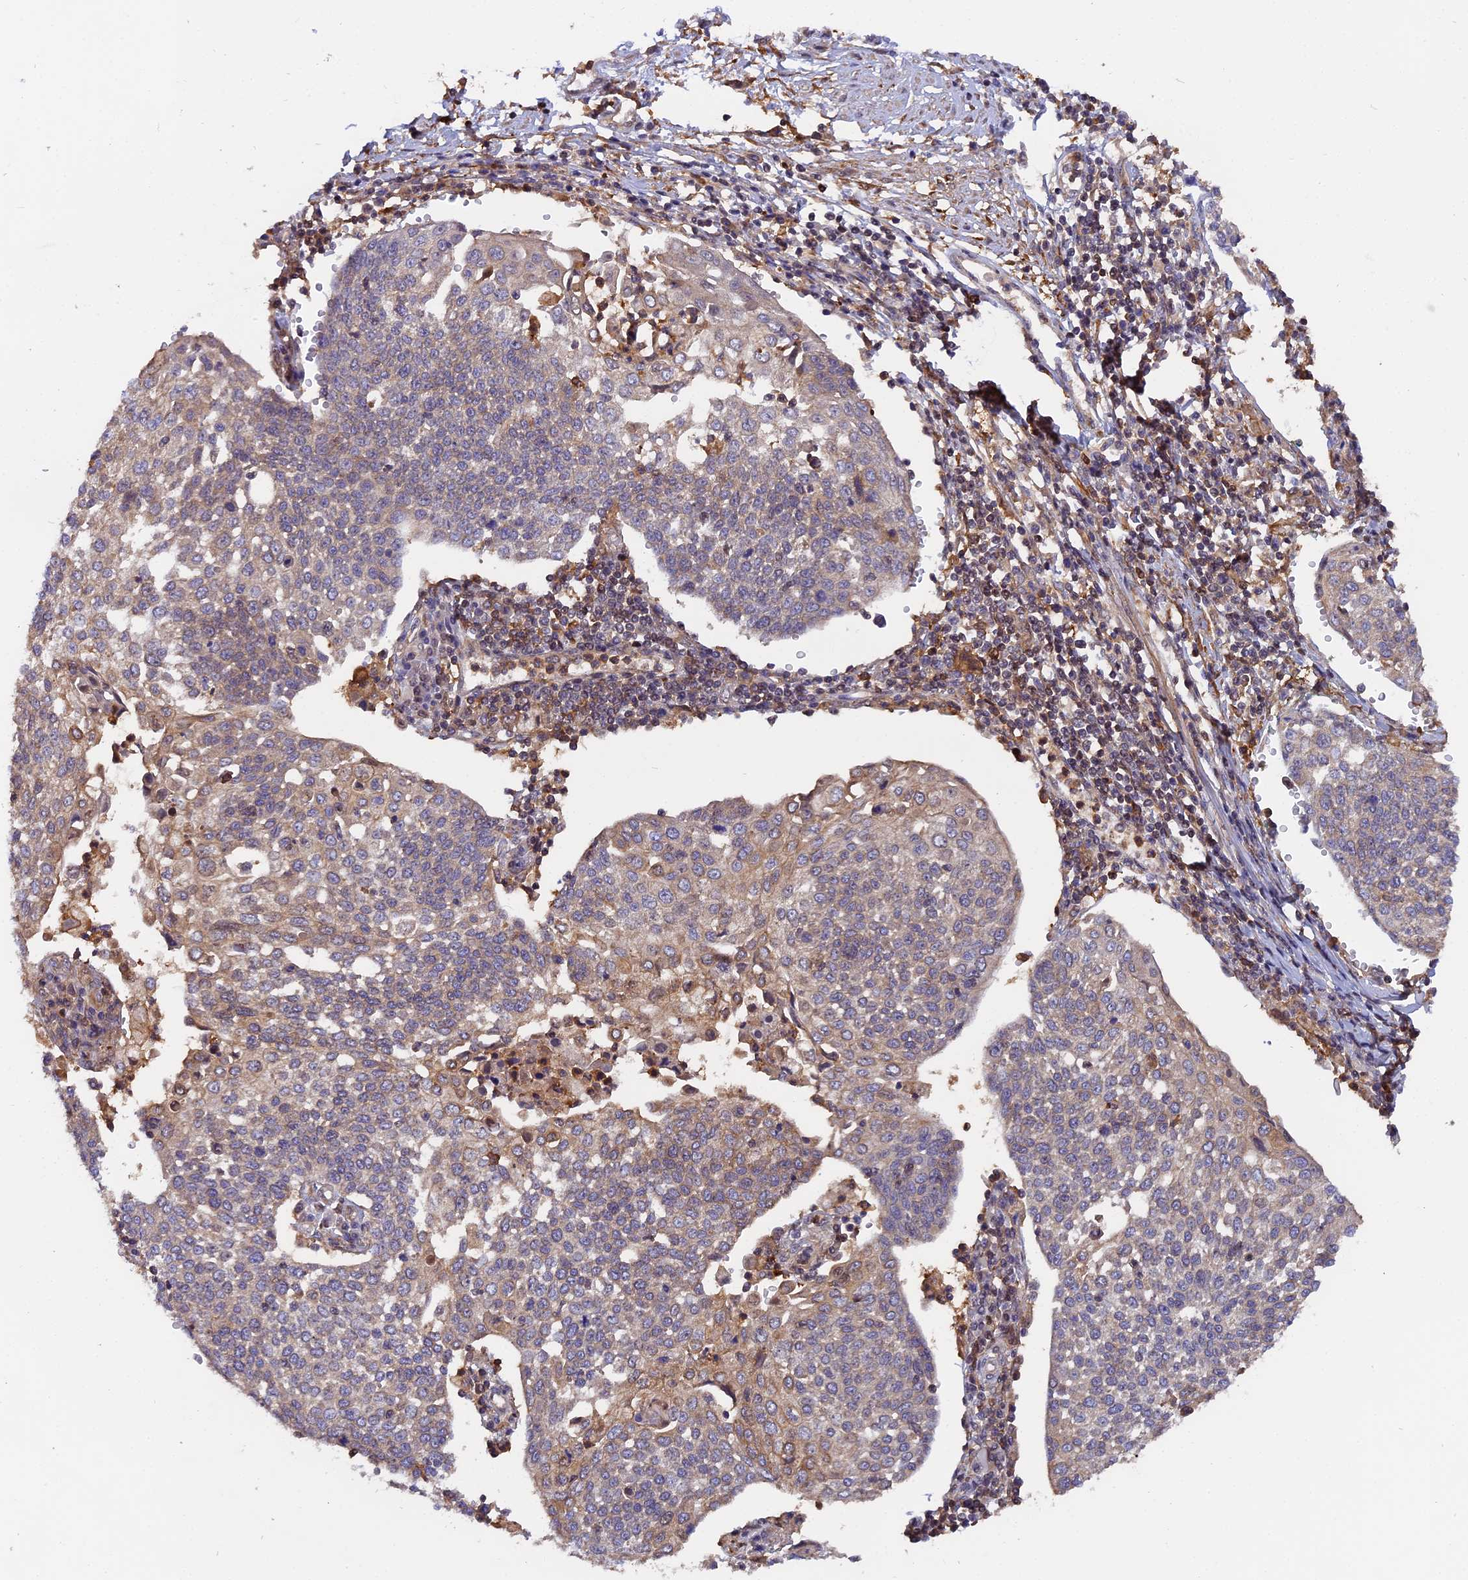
{"staining": {"intensity": "weak", "quantity": "<25%", "location": "cytoplasmic/membranous"}, "tissue": "cervical cancer", "cell_type": "Tumor cells", "image_type": "cancer", "snomed": [{"axis": "morphology", "description": "Squamous cell carcinoma, NOS"}, {"axis": "topography", "description": "Cervix"}], "caption": "A micrograph of human cervical cancer (squamous cell carcinoma) is negative for staining in tumor cells.", "gene": "FAM118B", "patient": {"sex": "female", "age": 34}}